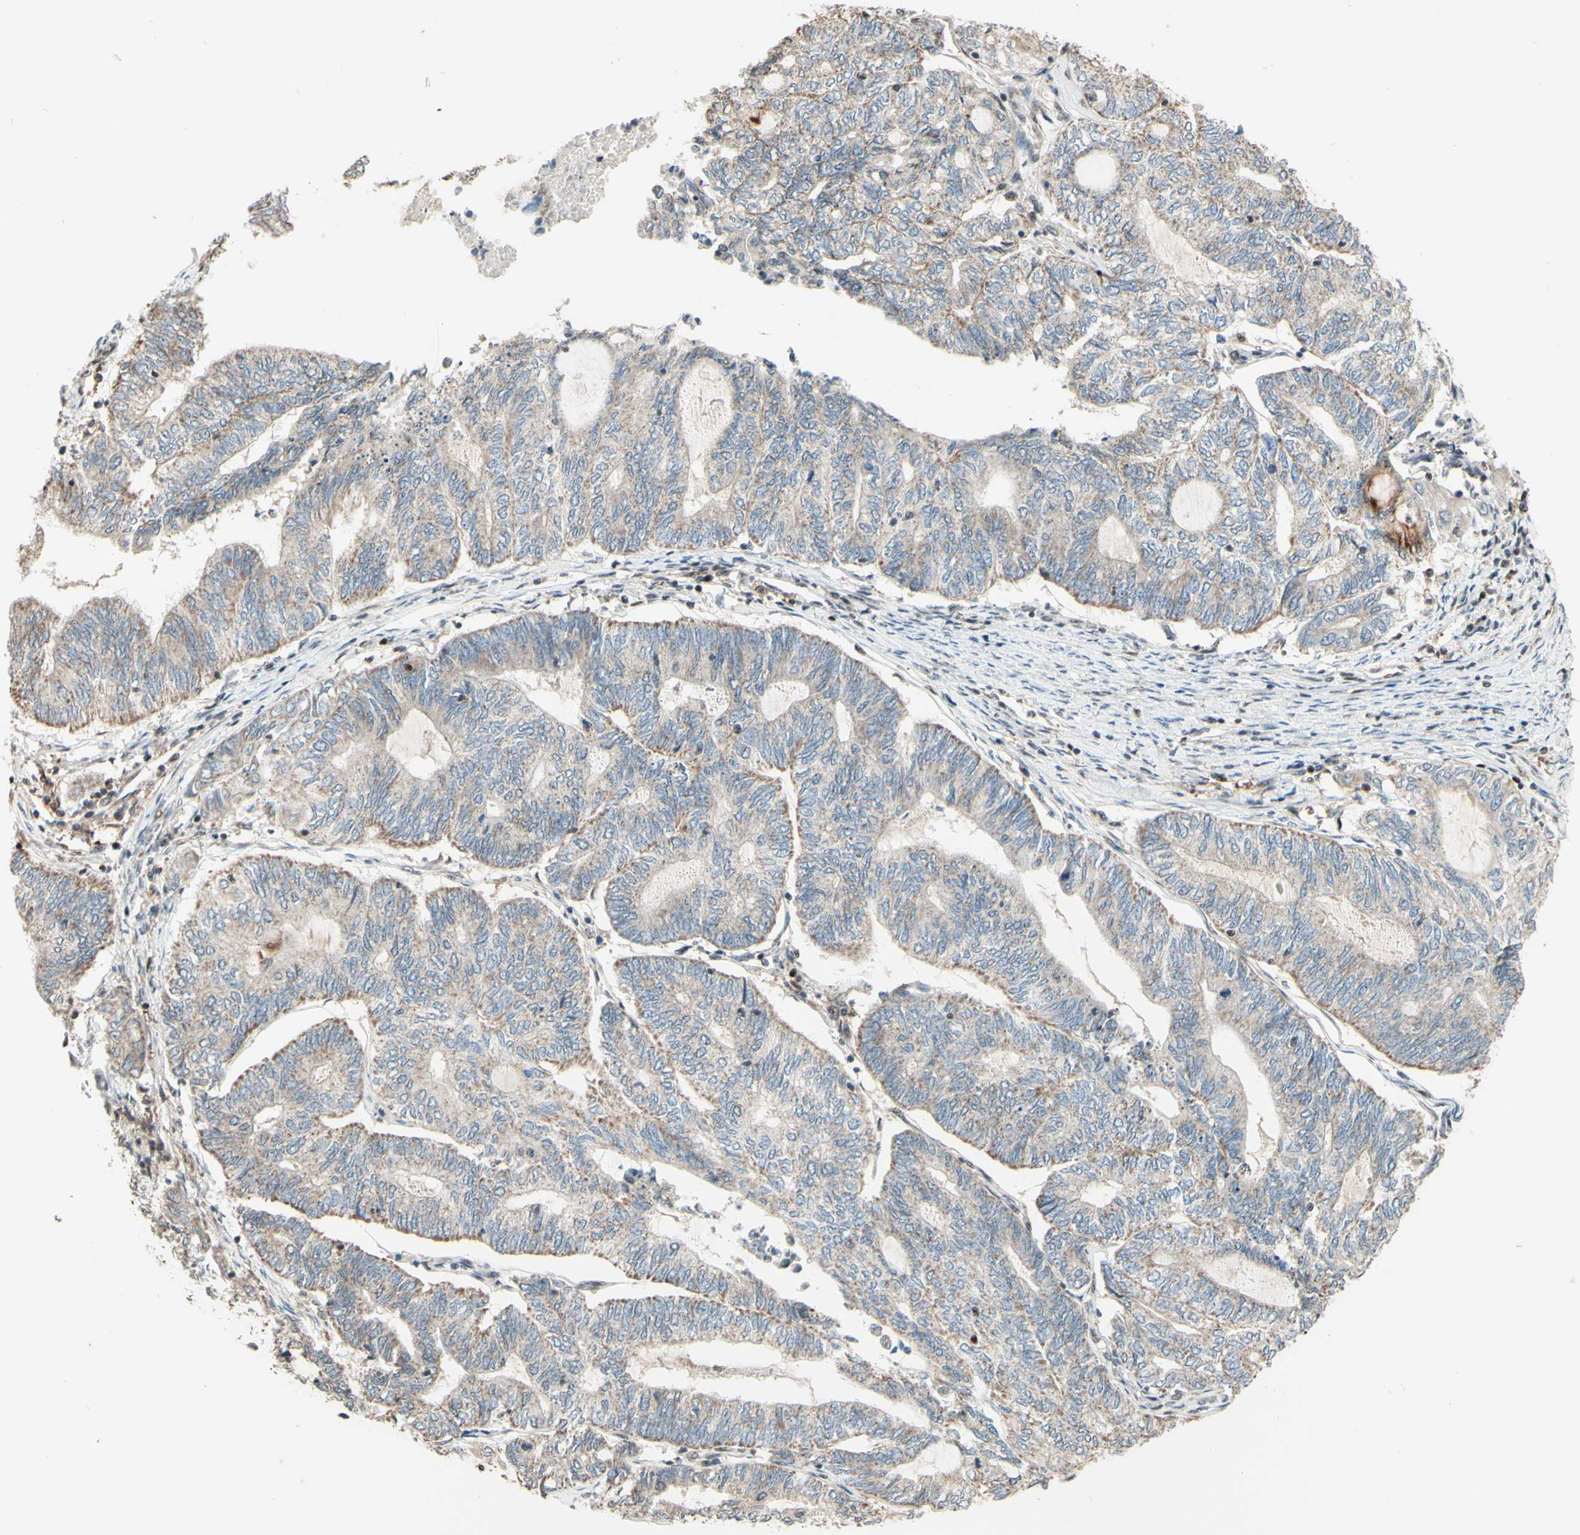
{"staining": {"intensity": "weak", "quantity": "25%-75%", "location": "cytoplasmic/membranous"}, "tissue": "endometrial cancer", "cell_type": "Tumor cells", "image_type": "cancer", "snomed": [{"axis": "morphology", "description": "Adenocarcinoma, NOS"}, {"axis": "topography", "description": "Uterus"}, {"axis": "topography", "description": "Endometrium"}], "caption": "Immunohistochemical staining of human endometrial cancer displays weak cytoplasmic/membranous protein expression in approximately 25%-75% of tumor cells.", "gene": "NR3C1", "patient": {"sex": "female", "age": 70}}